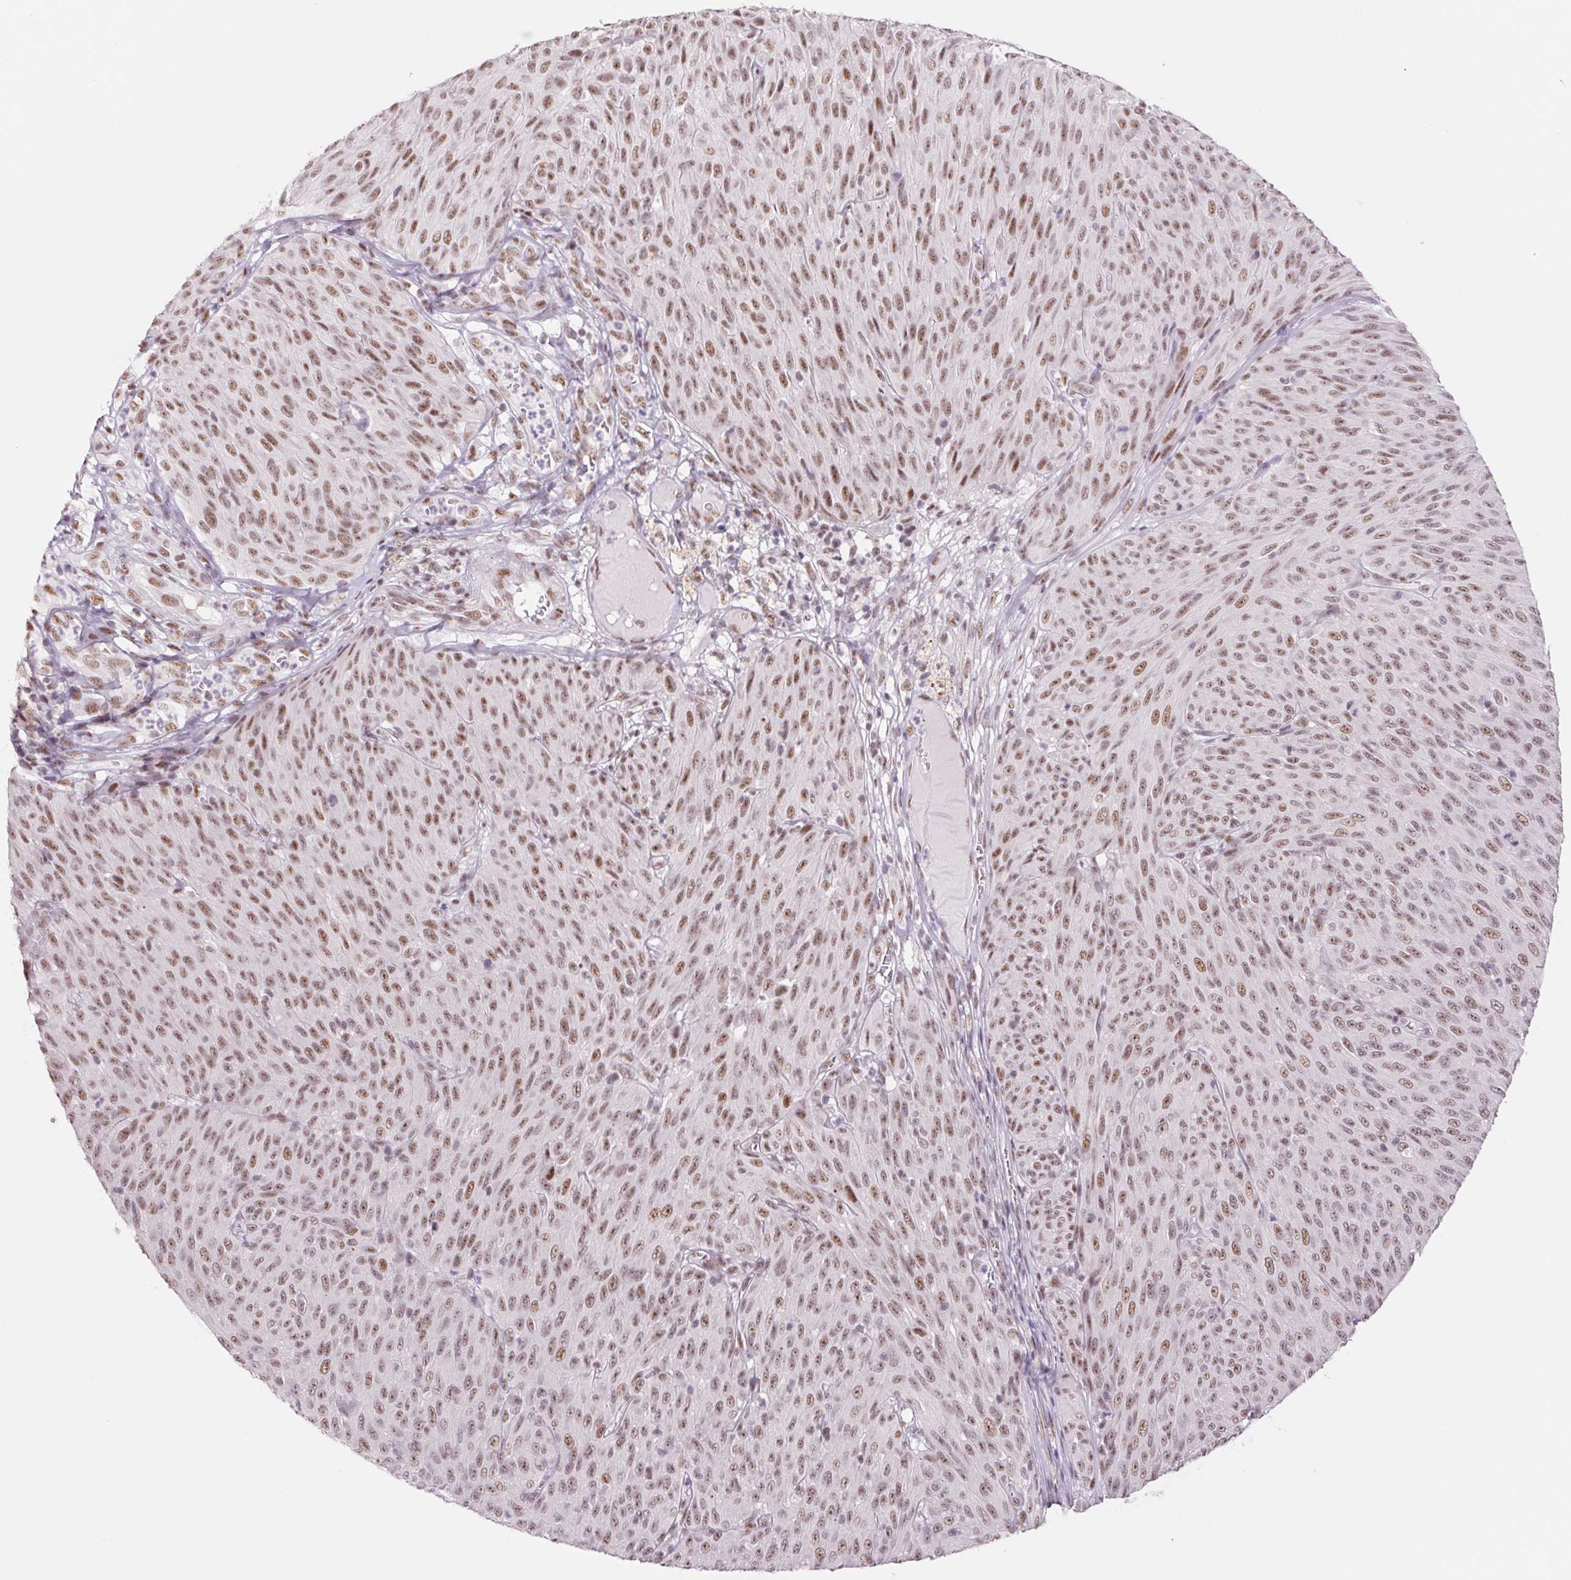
{"staining": {"intensity": "moderate", "quantity": ">75%", "location": "nuclear"}, "tissue": "melanoma", "cell_type": "Tumor cells", "image_type": "cancer", "snomed": [{"axis": "morphology", "description": "Malignant melanoma, NOS"}, {"axis": "topography", "description": "Skin"}], "caption": "The photomicrograph reveals immunohistochemical staining of melanoma. There is moderate nuclear staining is seen in approximately >75% of tumor cells.", "gene": "ZC3H14", "patient": {"sex": "male", "age": 85}}